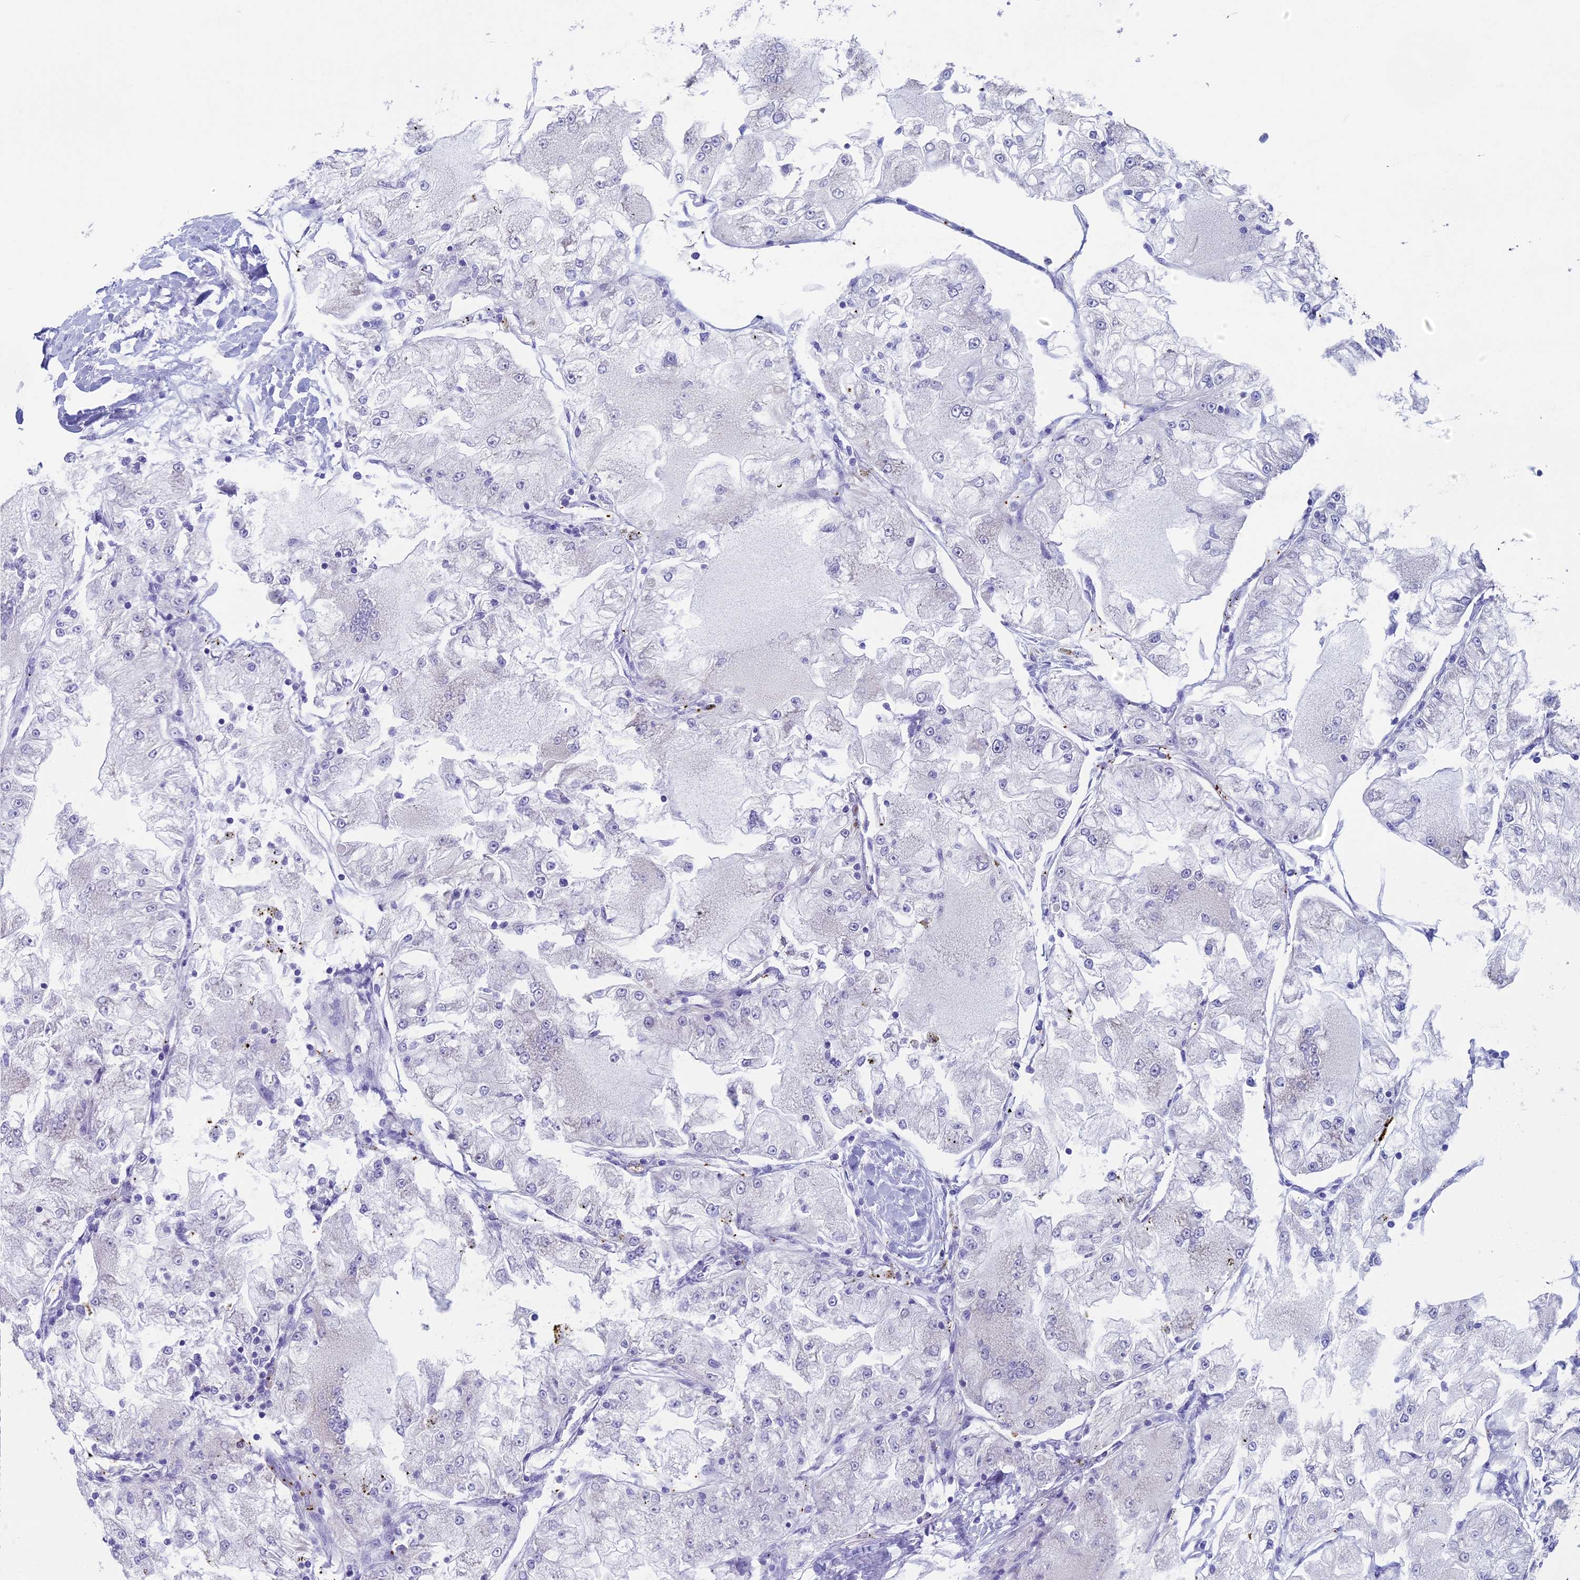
{"staining": {"intensity": "negative", "quantity": "none", "location": "none"}, "tissue": "renal cancer", "cell_type": "Tumor cells", "image_type": "cancer", "snomed": [{"axis": "morphology", "description": "Adenocarcinoma, NOS"}, {"axis": "topography", "description": "Kidney"}], "caption": "Tumor cells show no significant protein positivity in renal adenocarcinoma.", "gene": "AIFM2", "patient": {"sex": "female", "age": 72}}